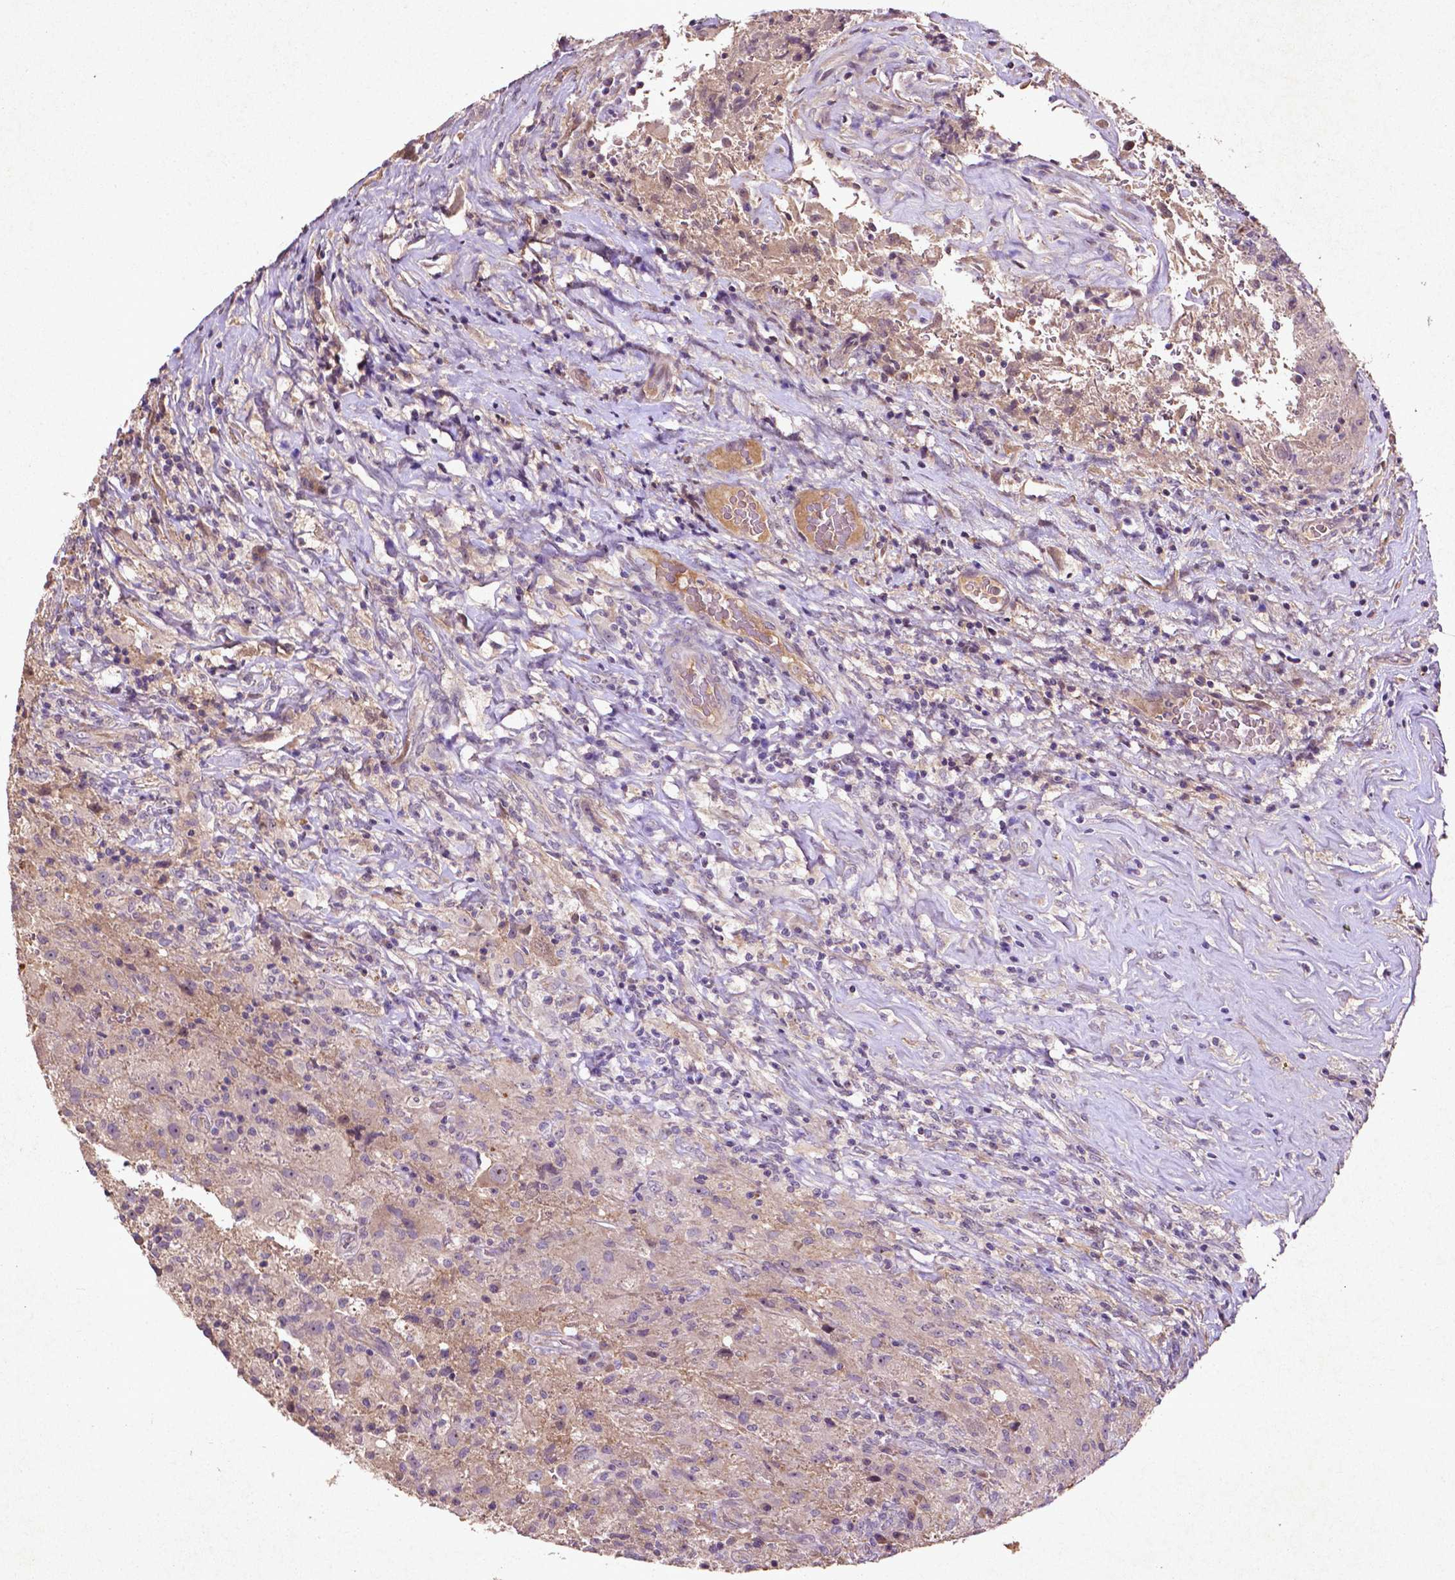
{"staining": {"intensity": "negative", "quantity": "none", "location": "none"}, "tissue": "glioma", "cell_type": "Tumor cells", "image_type": "cancer", "snomed": [{"axis": "morphology", "description": "Glioma, malignant, High grade"}, {"axis": "topography", "description": "Brain"}], "caption": "Glioma stained for a protein using immunohistochemistry (IHC) exhibits no positivity tumor cells.", "gene": "COQ2", "patient": {"sex": "male", "age": 68}}